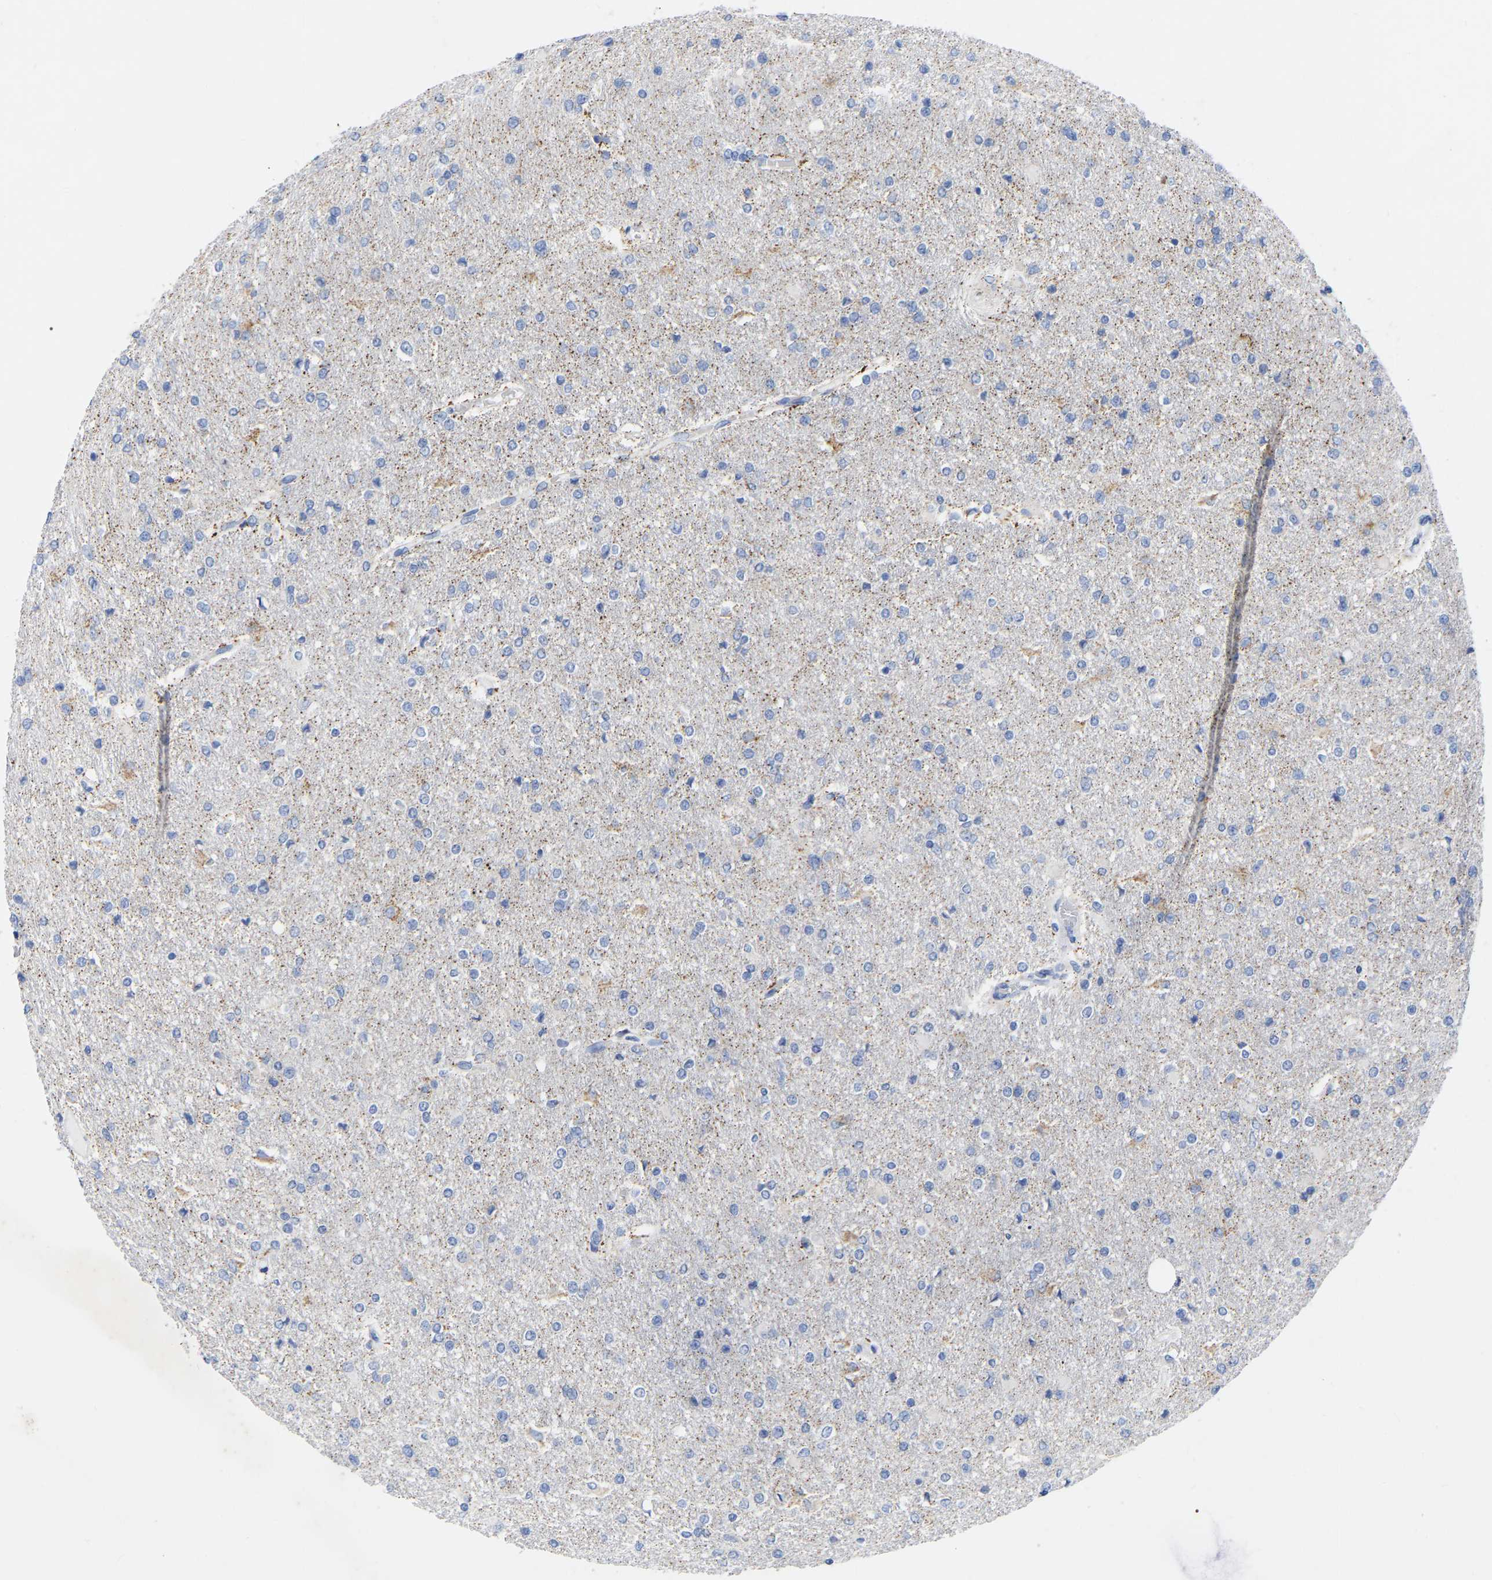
{"staining": {"intensity": "negative", "quantity": "none", "location": "none"}, "tissue": "glioma", "cell_type": "Tumor cells", "image_type": "cancer", "snomed": [{"axis": "morphology", "description": "Glioma, malignant, High grade"}, {"axis": "topography", "description": "Cerebral cortex"}], "caption": "Immunohistochemistry of glioma exhibits no positivity in tumor cells. (IHC, brightfield microscopy, high magnification).", "gene": "ZNF629", "patient": {"sex": "female", "age": 36}}